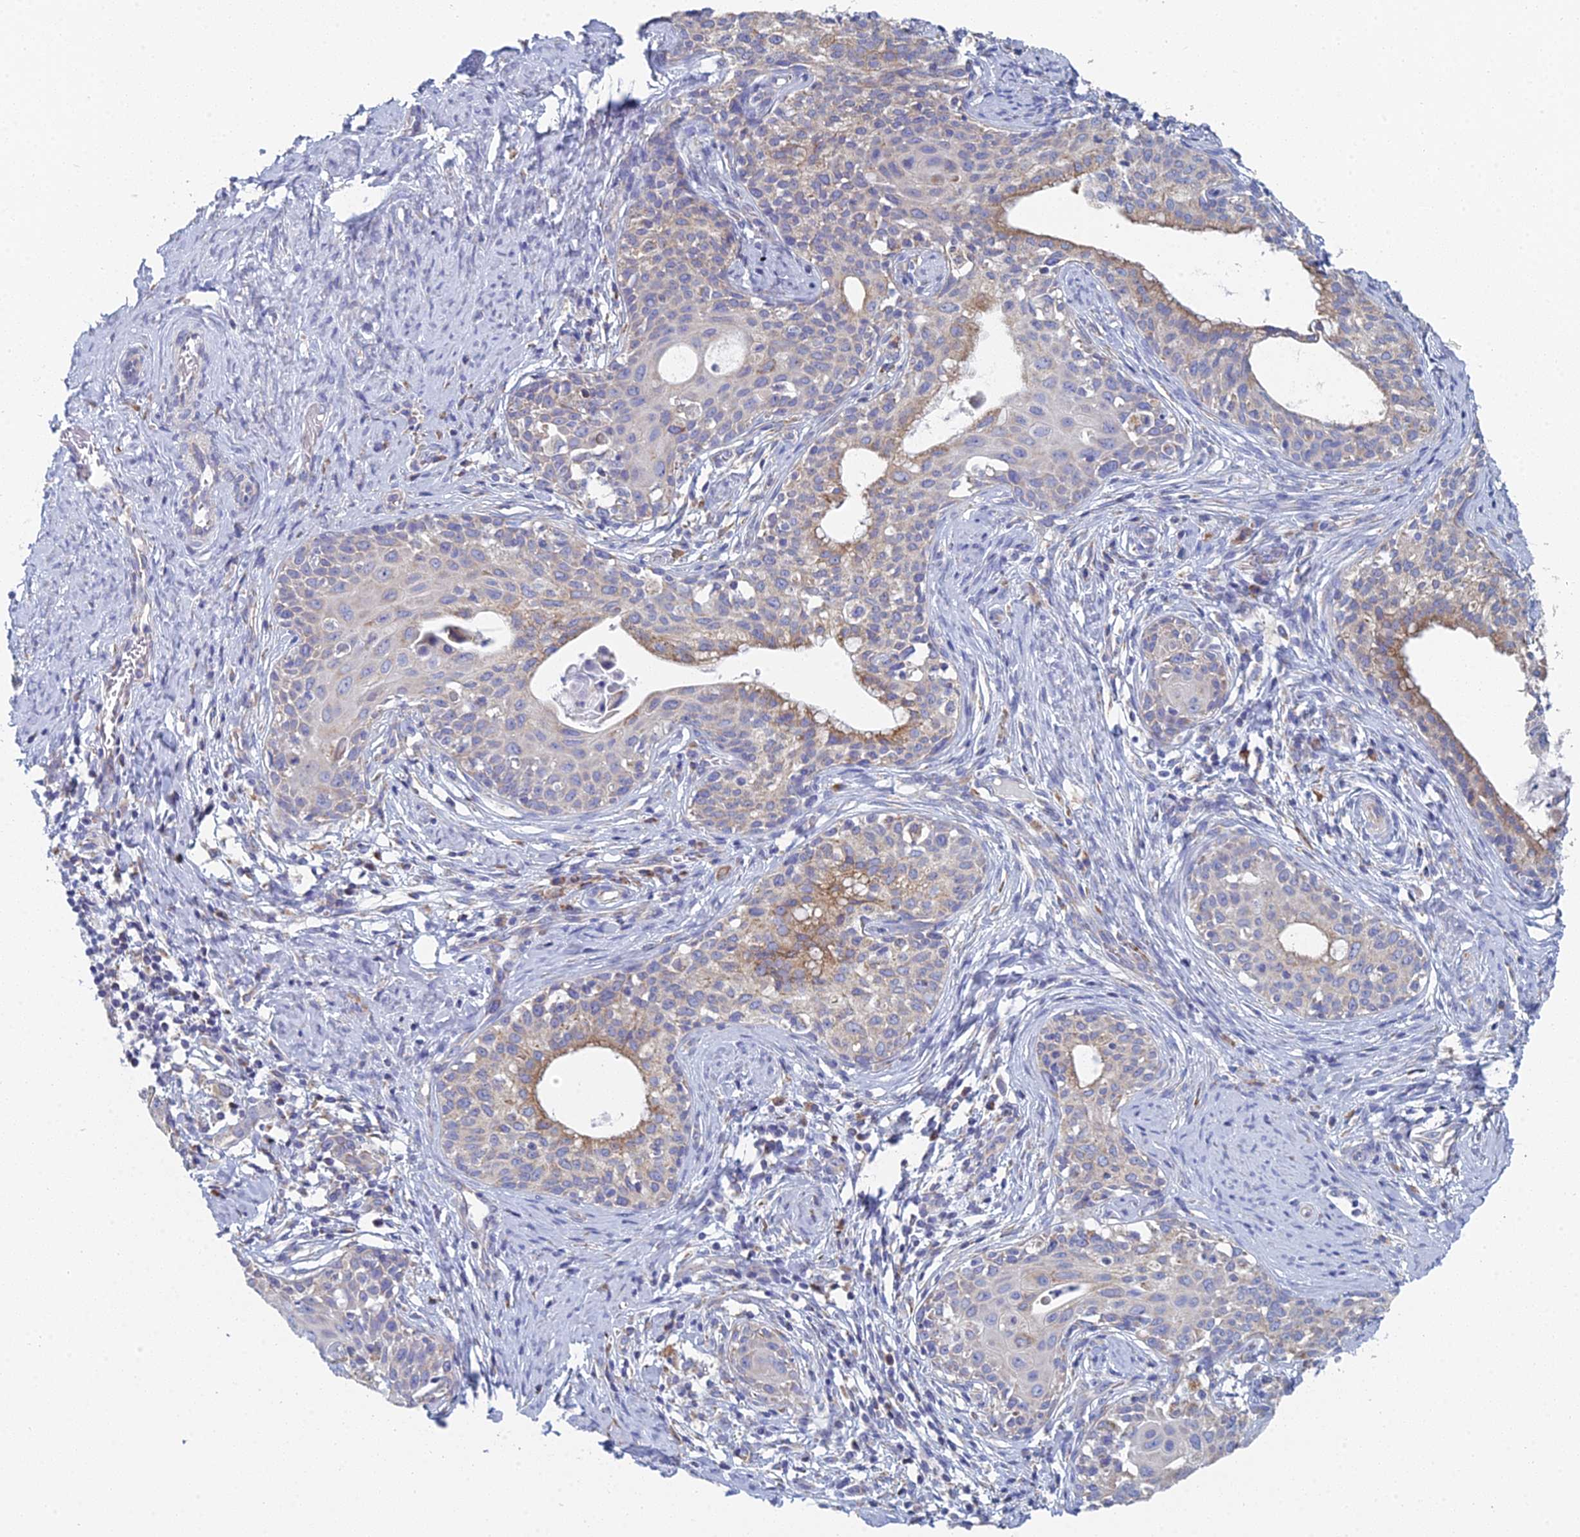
{"staining": {"intensity": "moderate", "quantity": "<25%", "location": "cytoplasmic/membranous"}, "tissue": "cervical cancer", "cell_type": "Tumor cells", "image_type": "cancer", "snomed": [{"axis": "morphology", "description": "Squamous cell carcinoma, NOS"}, {"axis": "morphology", "description": "Adenocarcinoma, NOS"}, {"axis": "topography", "description": "Cervix"}], "caption": "Cervical cancer tissue demonstrates moderate cytoplasmic/membranous staining in about <25% of tumor cells, visualized by immunohistochemistry.", "gene": "CRACR2B", "patient": {"sex": "female", "age": 52}}